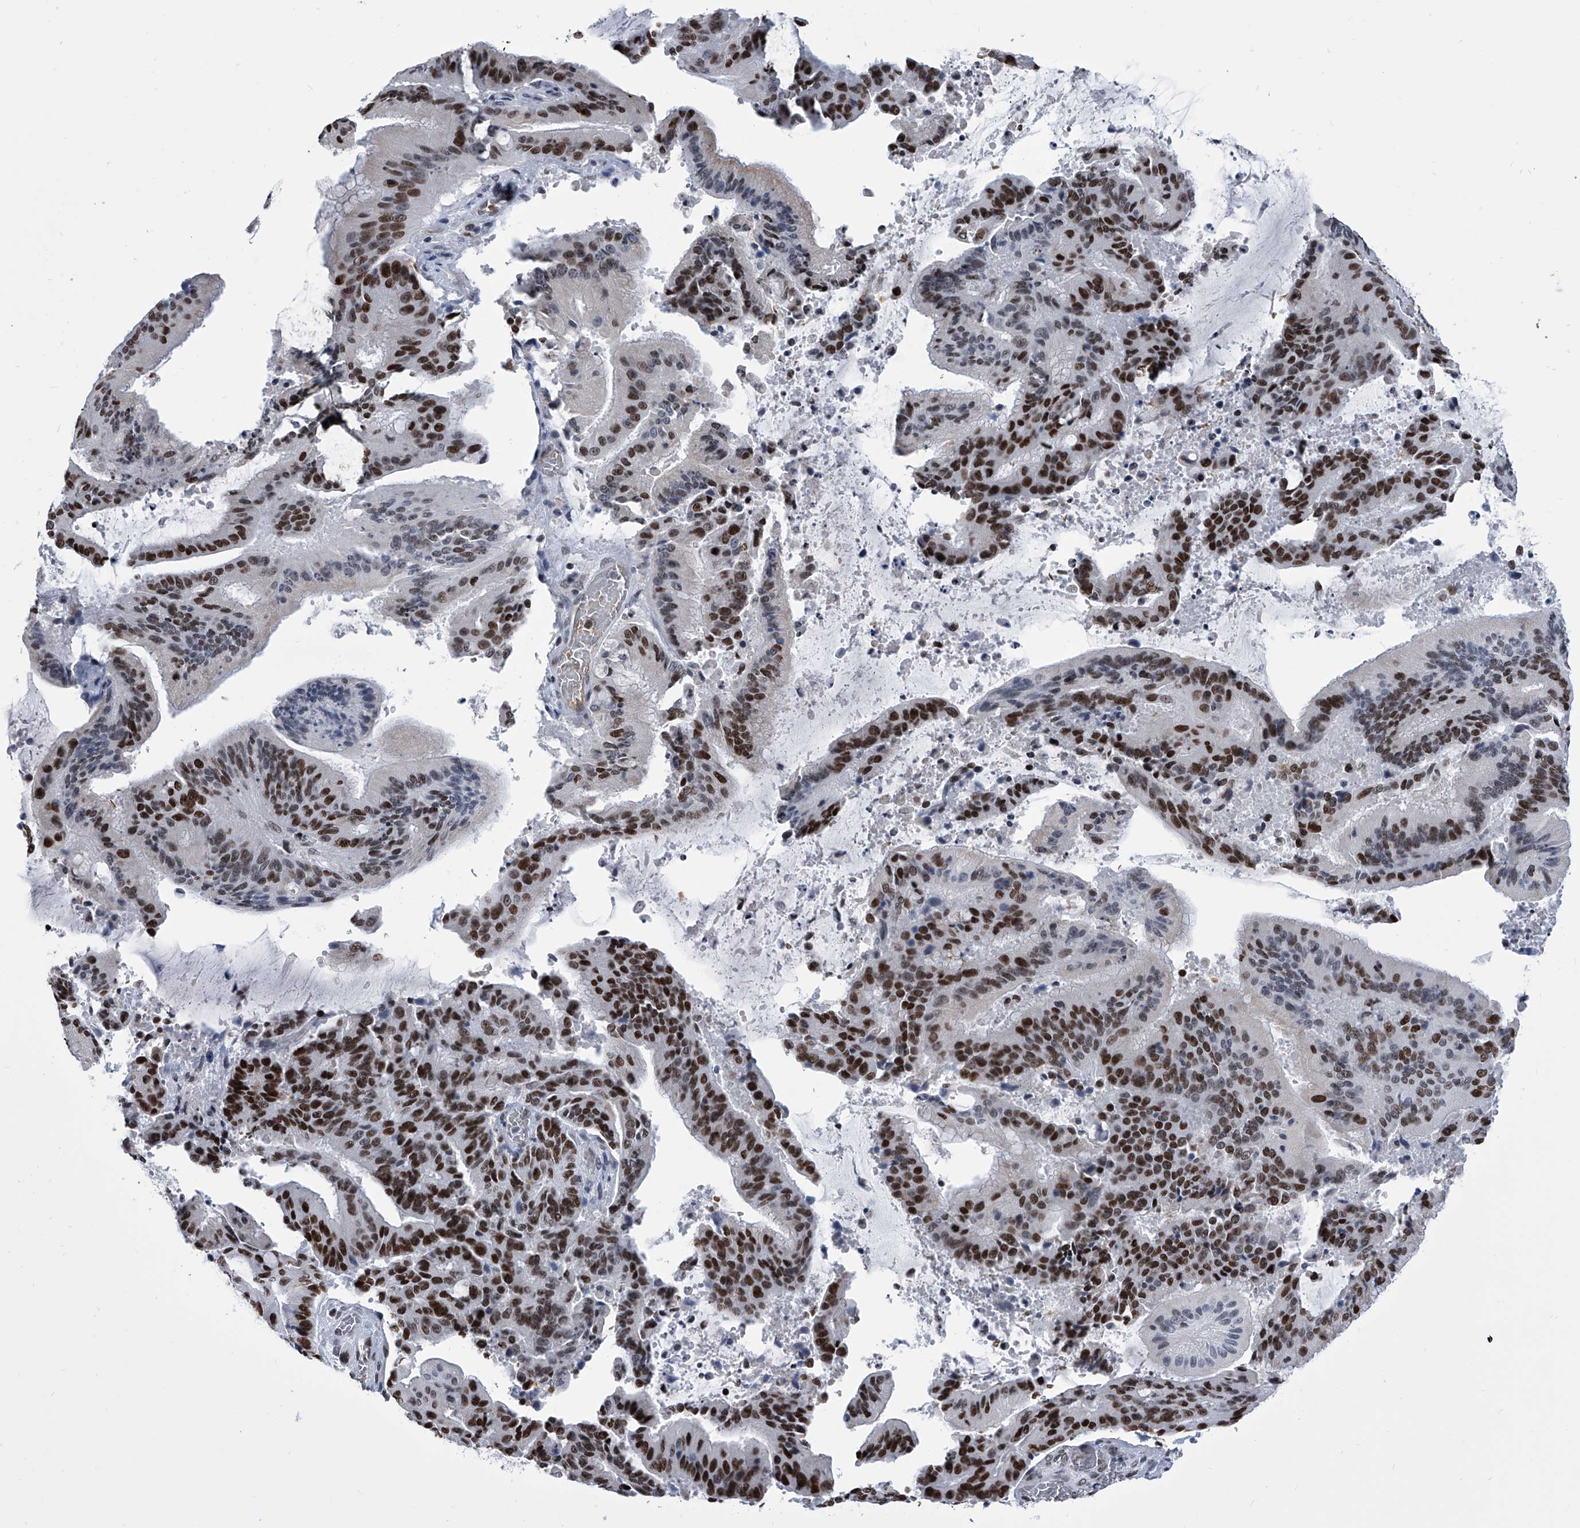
{"staining": {"intensity": "strong", "quantity": ">75%", "location": "nuclear"}, "tissue": "liver cancer", "cell_type": "Tumor cells", "image_type": "cancer", "snomed": [{"axis": "morphology", "description": "Normal tissue, NOS"}, {"axis": "morphology", "description": "Cholangiocarcinoma"}, {"axis": "topography", "description": "Liver"}, {"axis": "topography", "description": "Peripheral nerve tissue"}], "caption": "Immunohistochemistry image of neoplastic tissue: cholangiocarcinoma (liver) stained using immunohistochemistry exhibits high levels of strong protein expression localized specifically in the nuclear of tumor cells, appearing as a nuclear brown color.", "gene": "SIM2", "patient": {"sex": "female", "age": 73}}